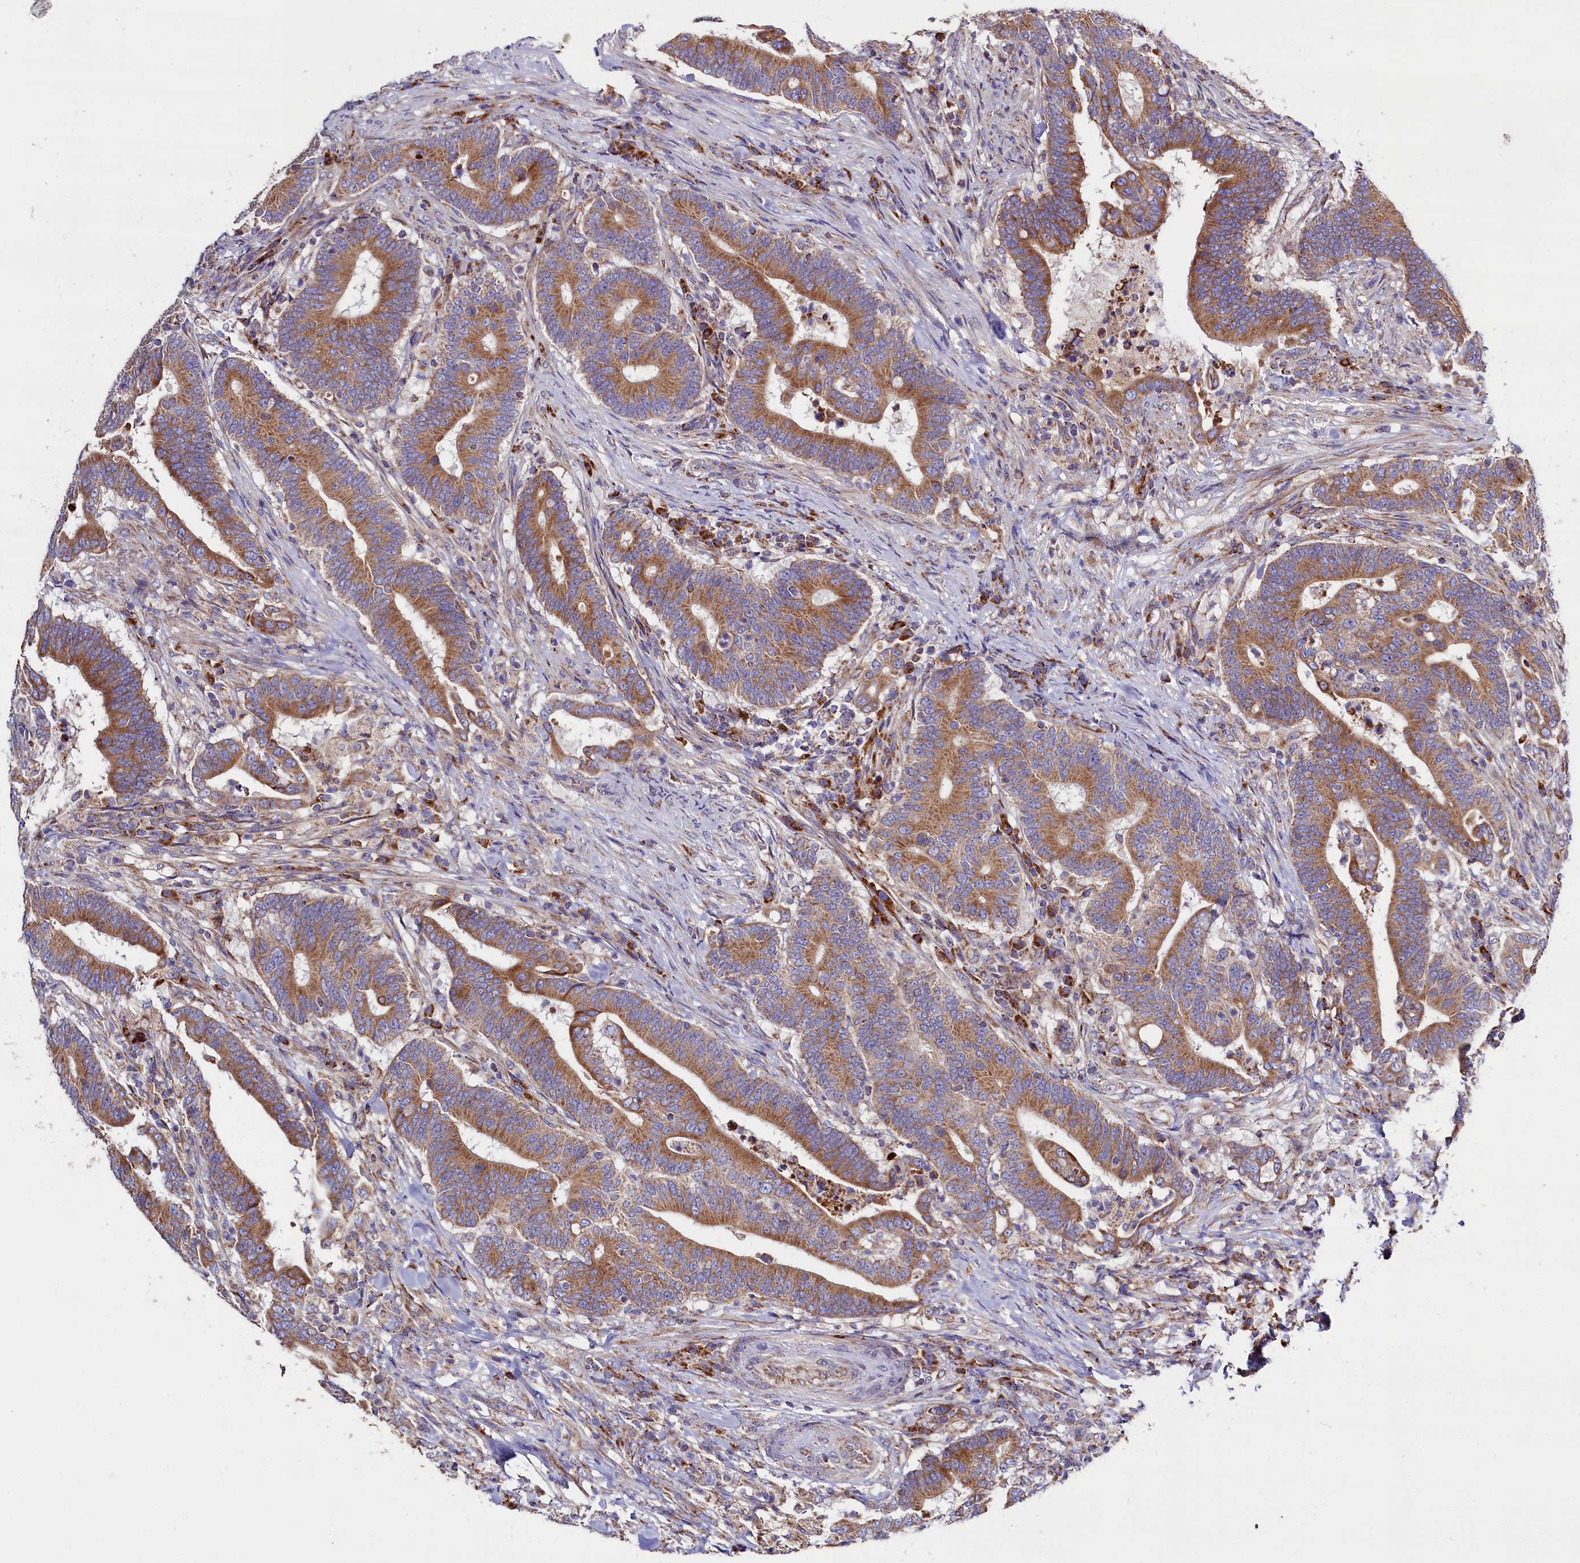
{"staining": {"intensity": "moderate", "quantity": ">75%", "location": "cytoplasmic/membranous"}, "tissue": "colorectal cancer", "cell_type": "Tumor cells", "image_type": "cancer", "snomed": [{"axis": "morphology", "description": "Adenocarcinoma, NOS"}, {"axis": "topography", "description": "Colon"}], "caption": "Colorectal cancer (adenocarcinoma) stained with IHC reveals moderate cytoplasmic/membranous expression in about >75% of tumor cells.", "gene": "ZSWIM1", "patient": {"sex": "female", "age": 66}}